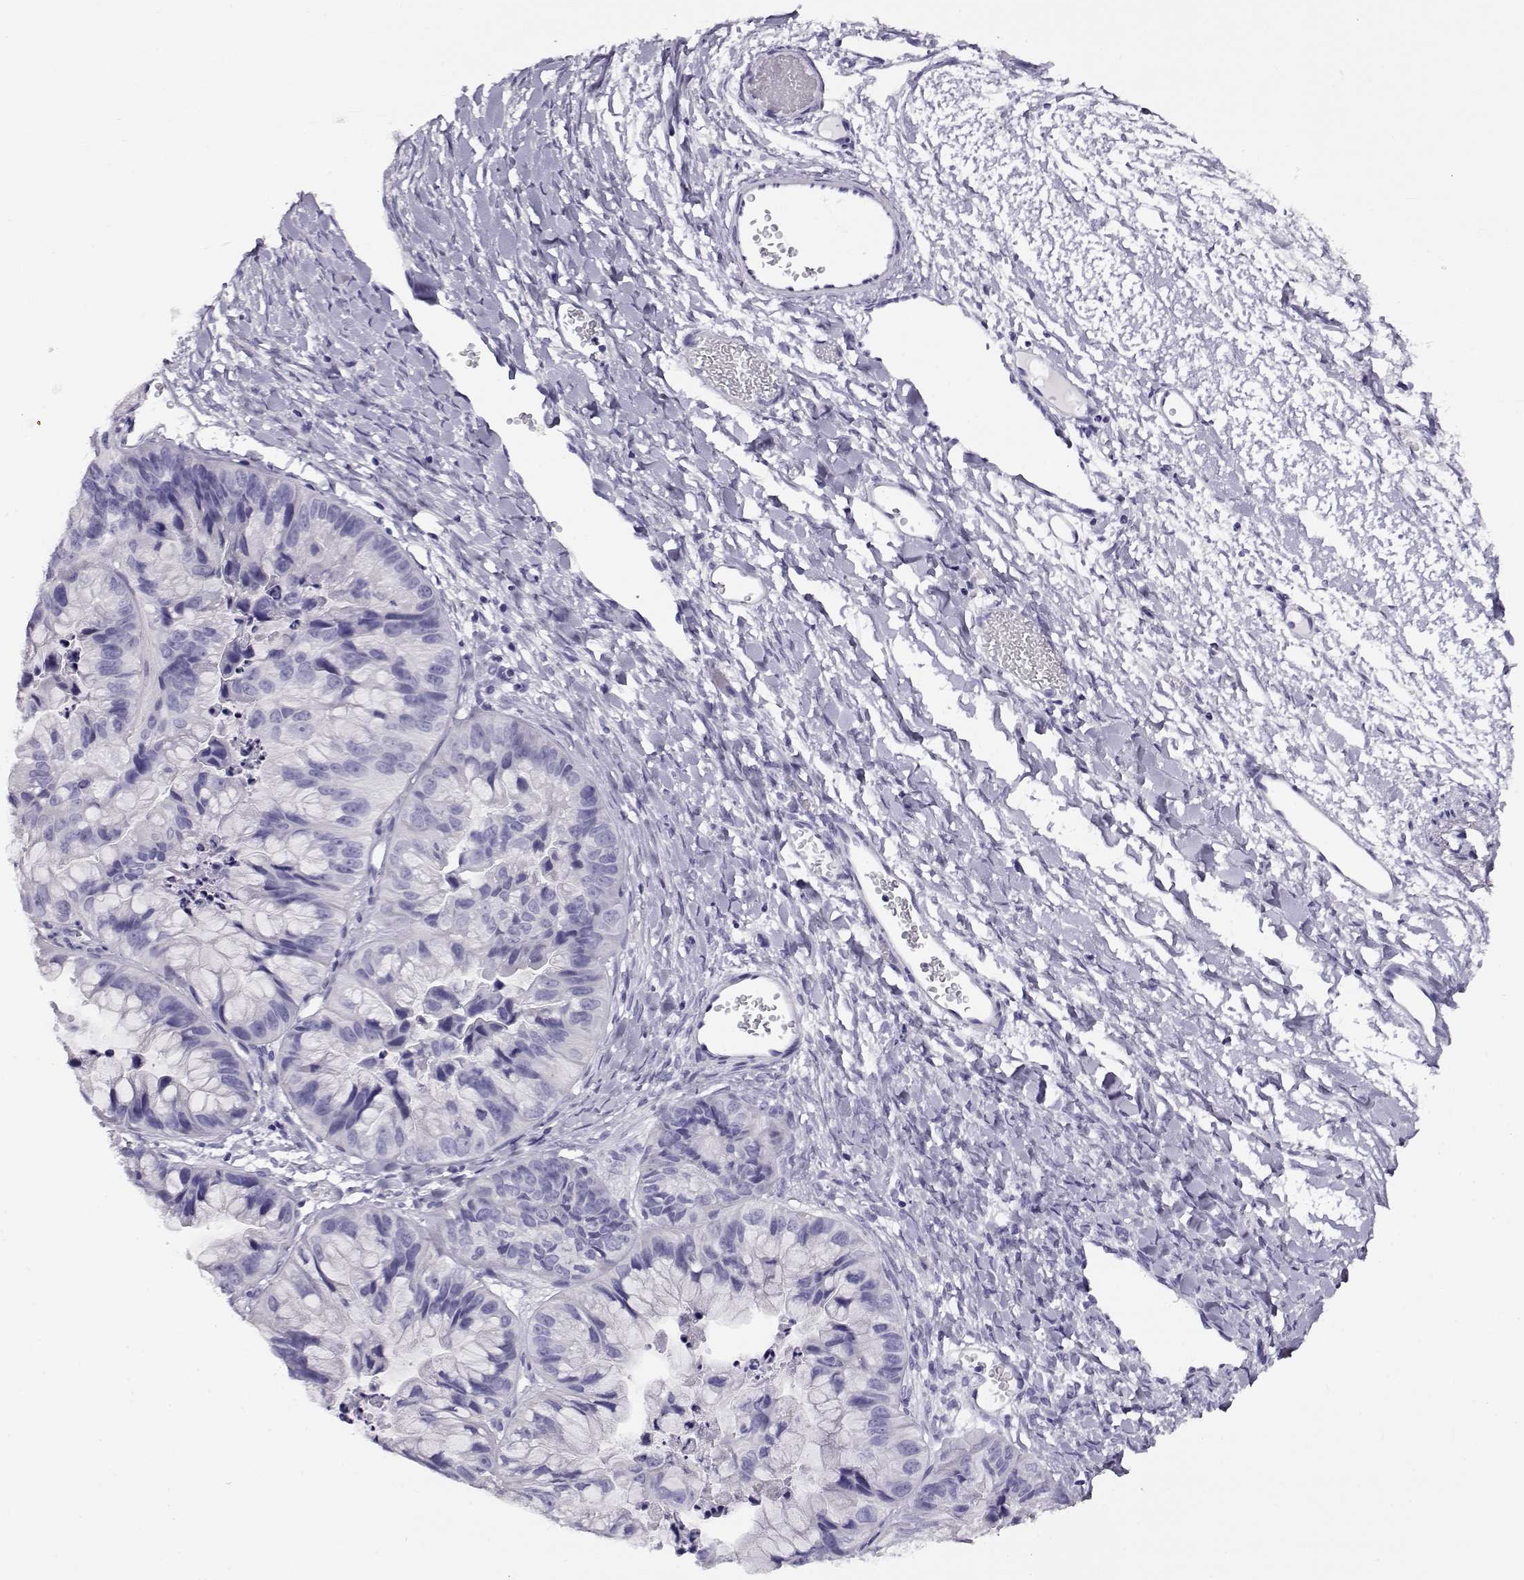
{"staining": {"intensity": "negative", "quantity": "none", "location": "none"}, "tissue": "ovarian cancer", "cell_type": "Tumor cells", "image_type": "cancer", "snomed": [{"axis": "morphology", "description": "Cystadenocarcinoma, mucinous, NOS"}, {"axis": "topography", "description": "Ovary"}], "caption": "DAB (3,3'-diaminobenzidine) immunohistochemical staining of human ovarian mucinous cystadenocarcinoma reveals no significant expression in tumor cells. Nuclei are stained in blue.", "gene": "RHOXF2", "patient": {"sex": "female", "age": 76}}